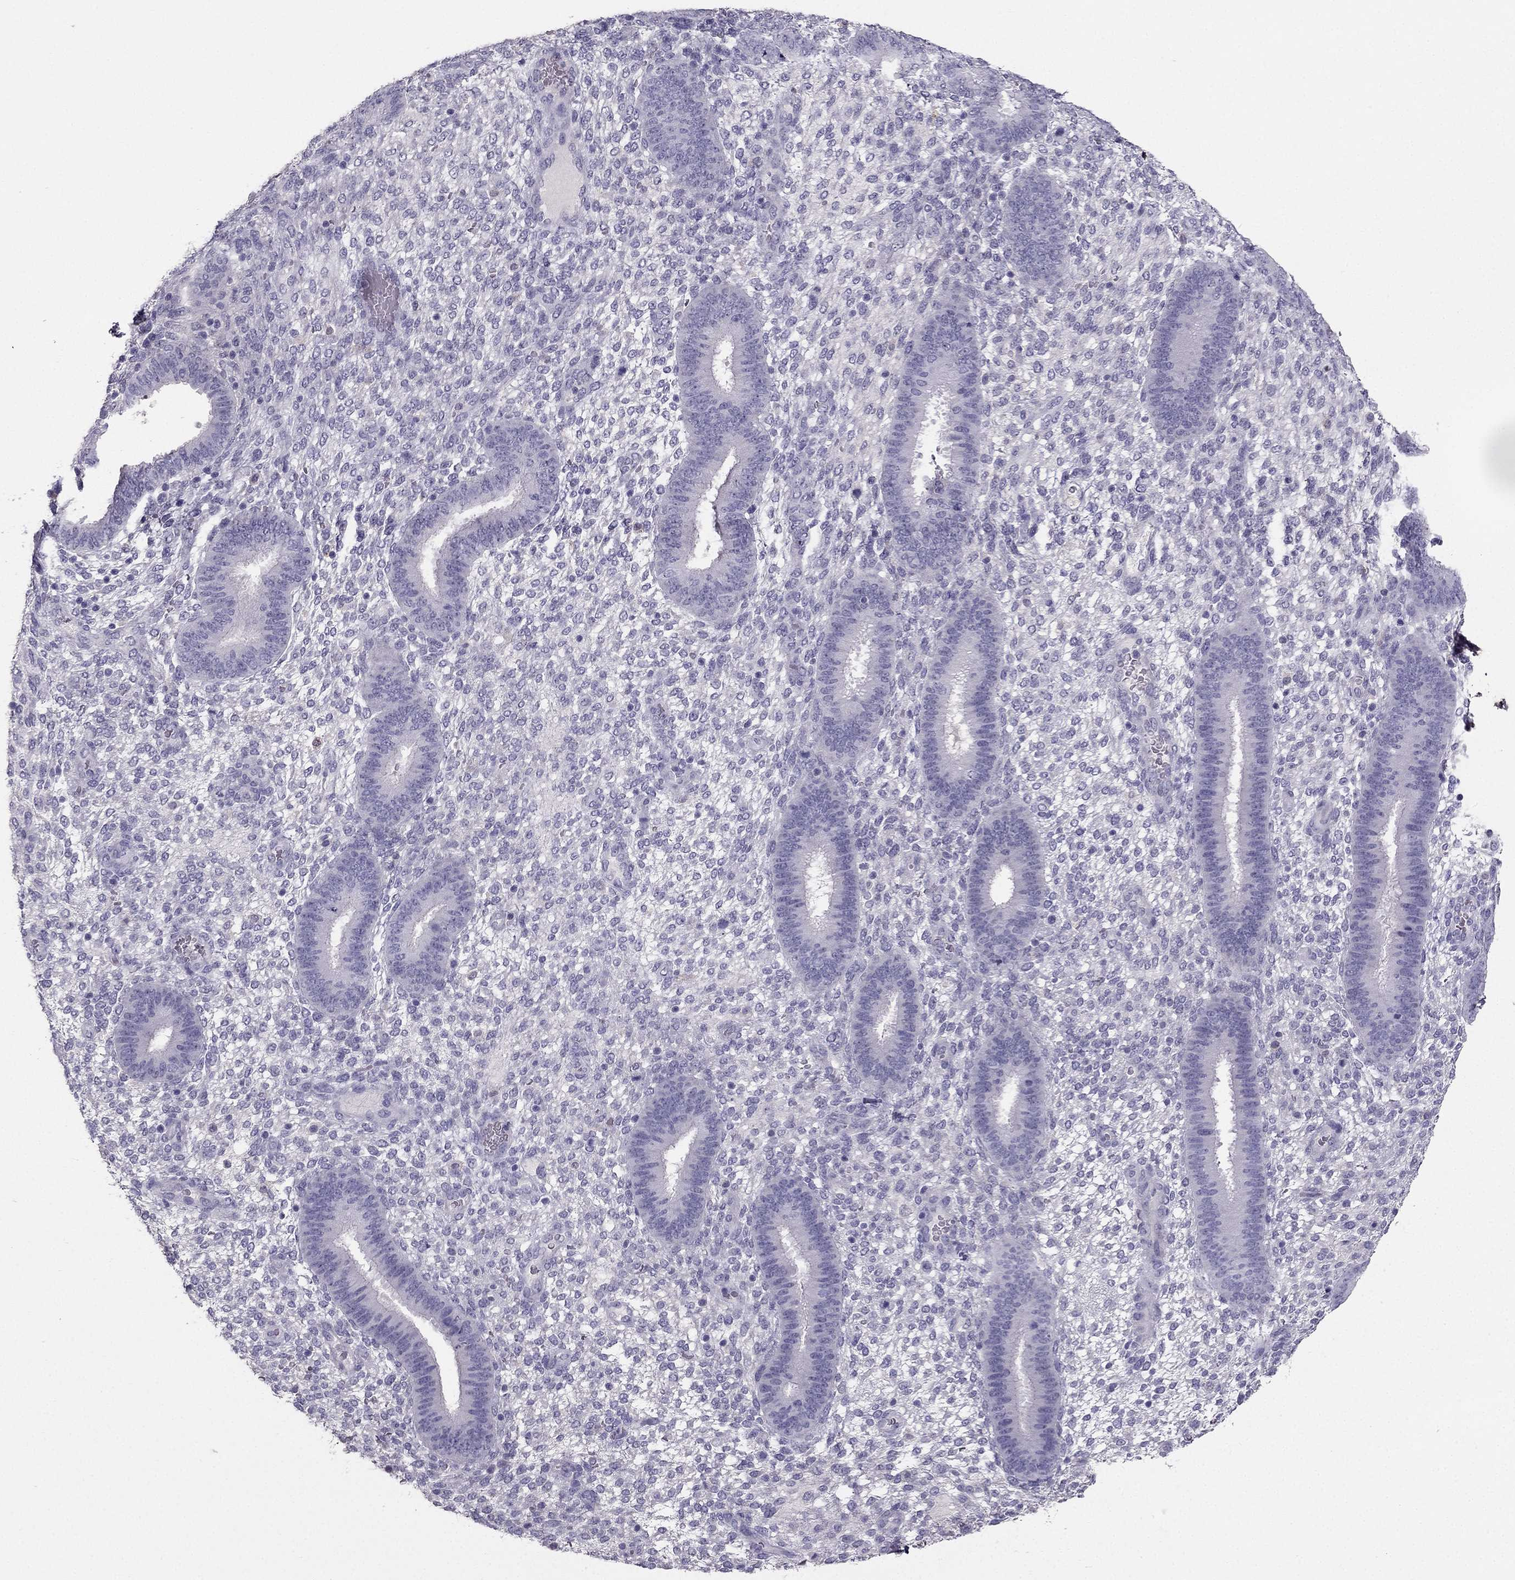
{"staining": {"intensity": "negative", "quantity": "none", "location": "none"}, "tissue": "endometrium", "cell_type": "Cells in endometrial stroma", "image_type": "normal", "snomed": [{"axis": "morphology", "description": "Normal tissue, NOS"}, {"axis": "topography", "description": "Endometrium"}], "caption": "This is an immunohistochemistry histopathology image of normal endometrium. There is no positivity in cells in endometrial stroma.", "gene": "LMTK3", "patient": {"sex": "female", "age": 39}}